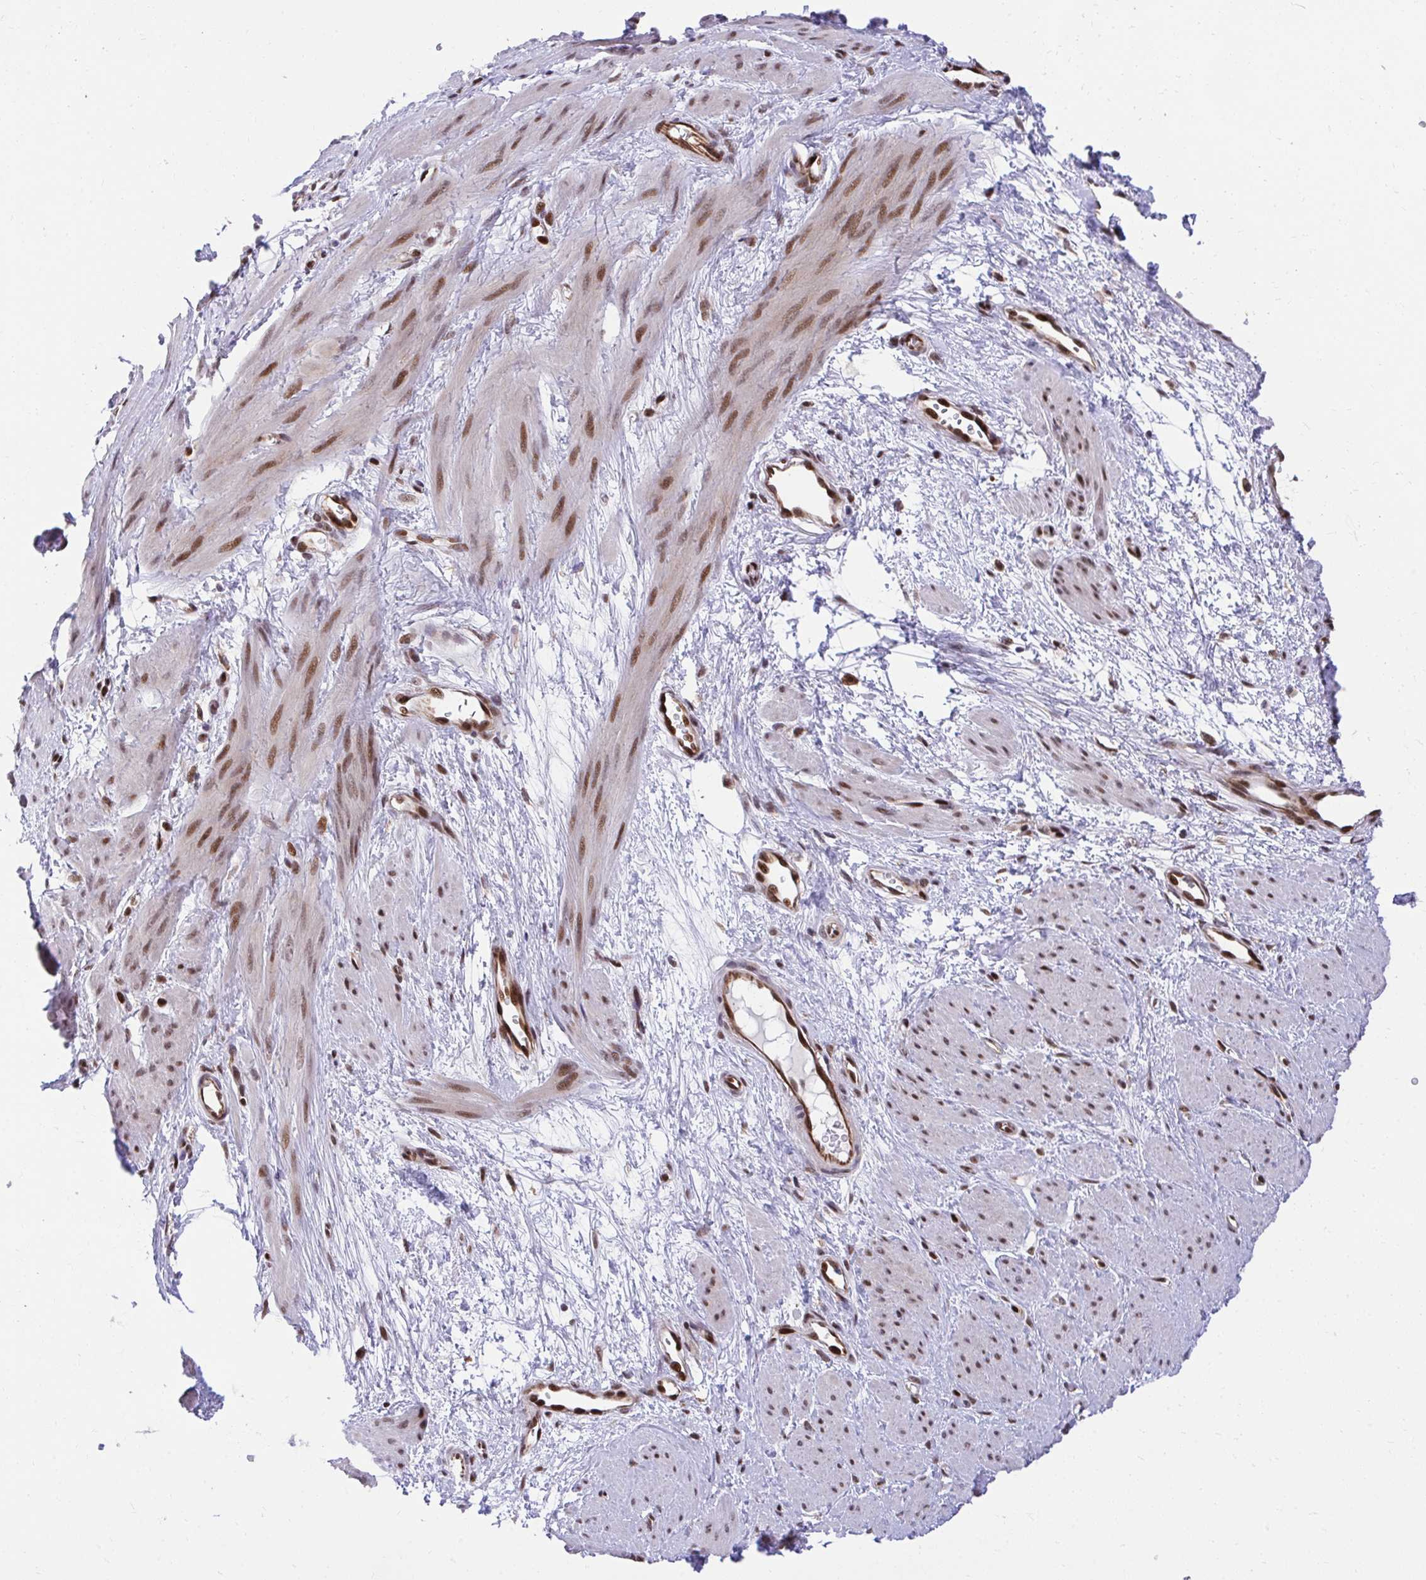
{"staining": {"intensity": "strong", "quantity": ">75%", "location": "nuclear"}, "tissue": "smooth muscle", "cell_type": "Smooth muscle cells", "image_type": "normal", "snomed": [{"axis": "morphology", "description": "Normal tissue, NOS"}, {"axis": "topography", "description": "Smooth muscle"}, {"axis": "topography", "description": "Uterus"}], "caption": "The photomicrograph exhibits immunohistochemical staining of normal smooth muscle. There is strong nuclear positivity is seen in approximately >75% of smooth muscle cells. Using DAB (brown) and hematoxylin (blue) stains, captured at high magnification using brightfield microscopy.", "gene": "HOXA4", "patient": {"sex": "female", "age": 39}}